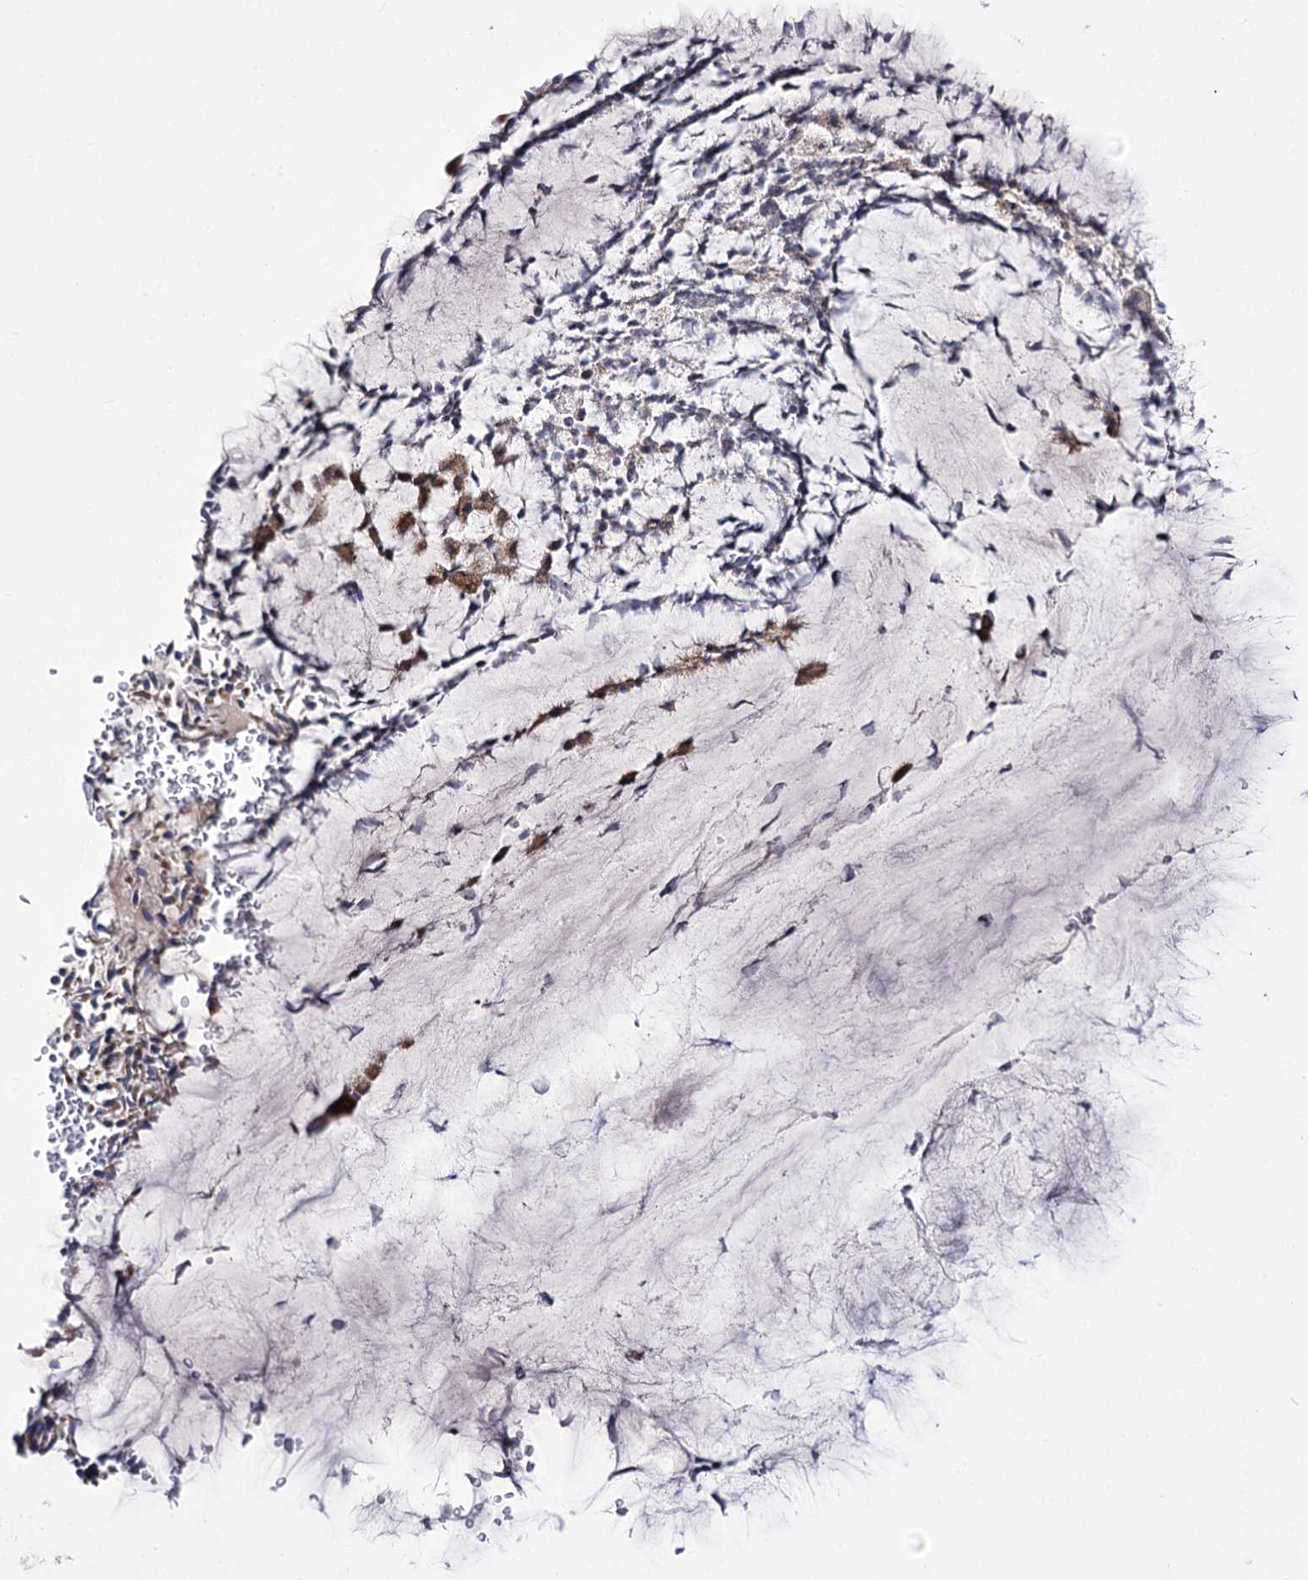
{"staining": {"intensity": "weak", "quantity": ">75%", "location": "cytoplasmic/membranous"}, "tissue": "bronchus", "cell_type": "Respiratory epithelial cells", "image_type": "normal", "snomed": [{"axis": "morphology", "description": "Normal tissue, NOS"}, {"axis": "topography", "description": "Cartilage tissue"}, {"axis": "topography", "description": "Bronchus"}], "caption": "IHC of benign bronchus reveals low levels of weak cytoplasmic/membranous staining in approximately >75% of respiratory epithelial cells.", "gene": "NADK2", "patient": {"sex": "female", "age": 73}}